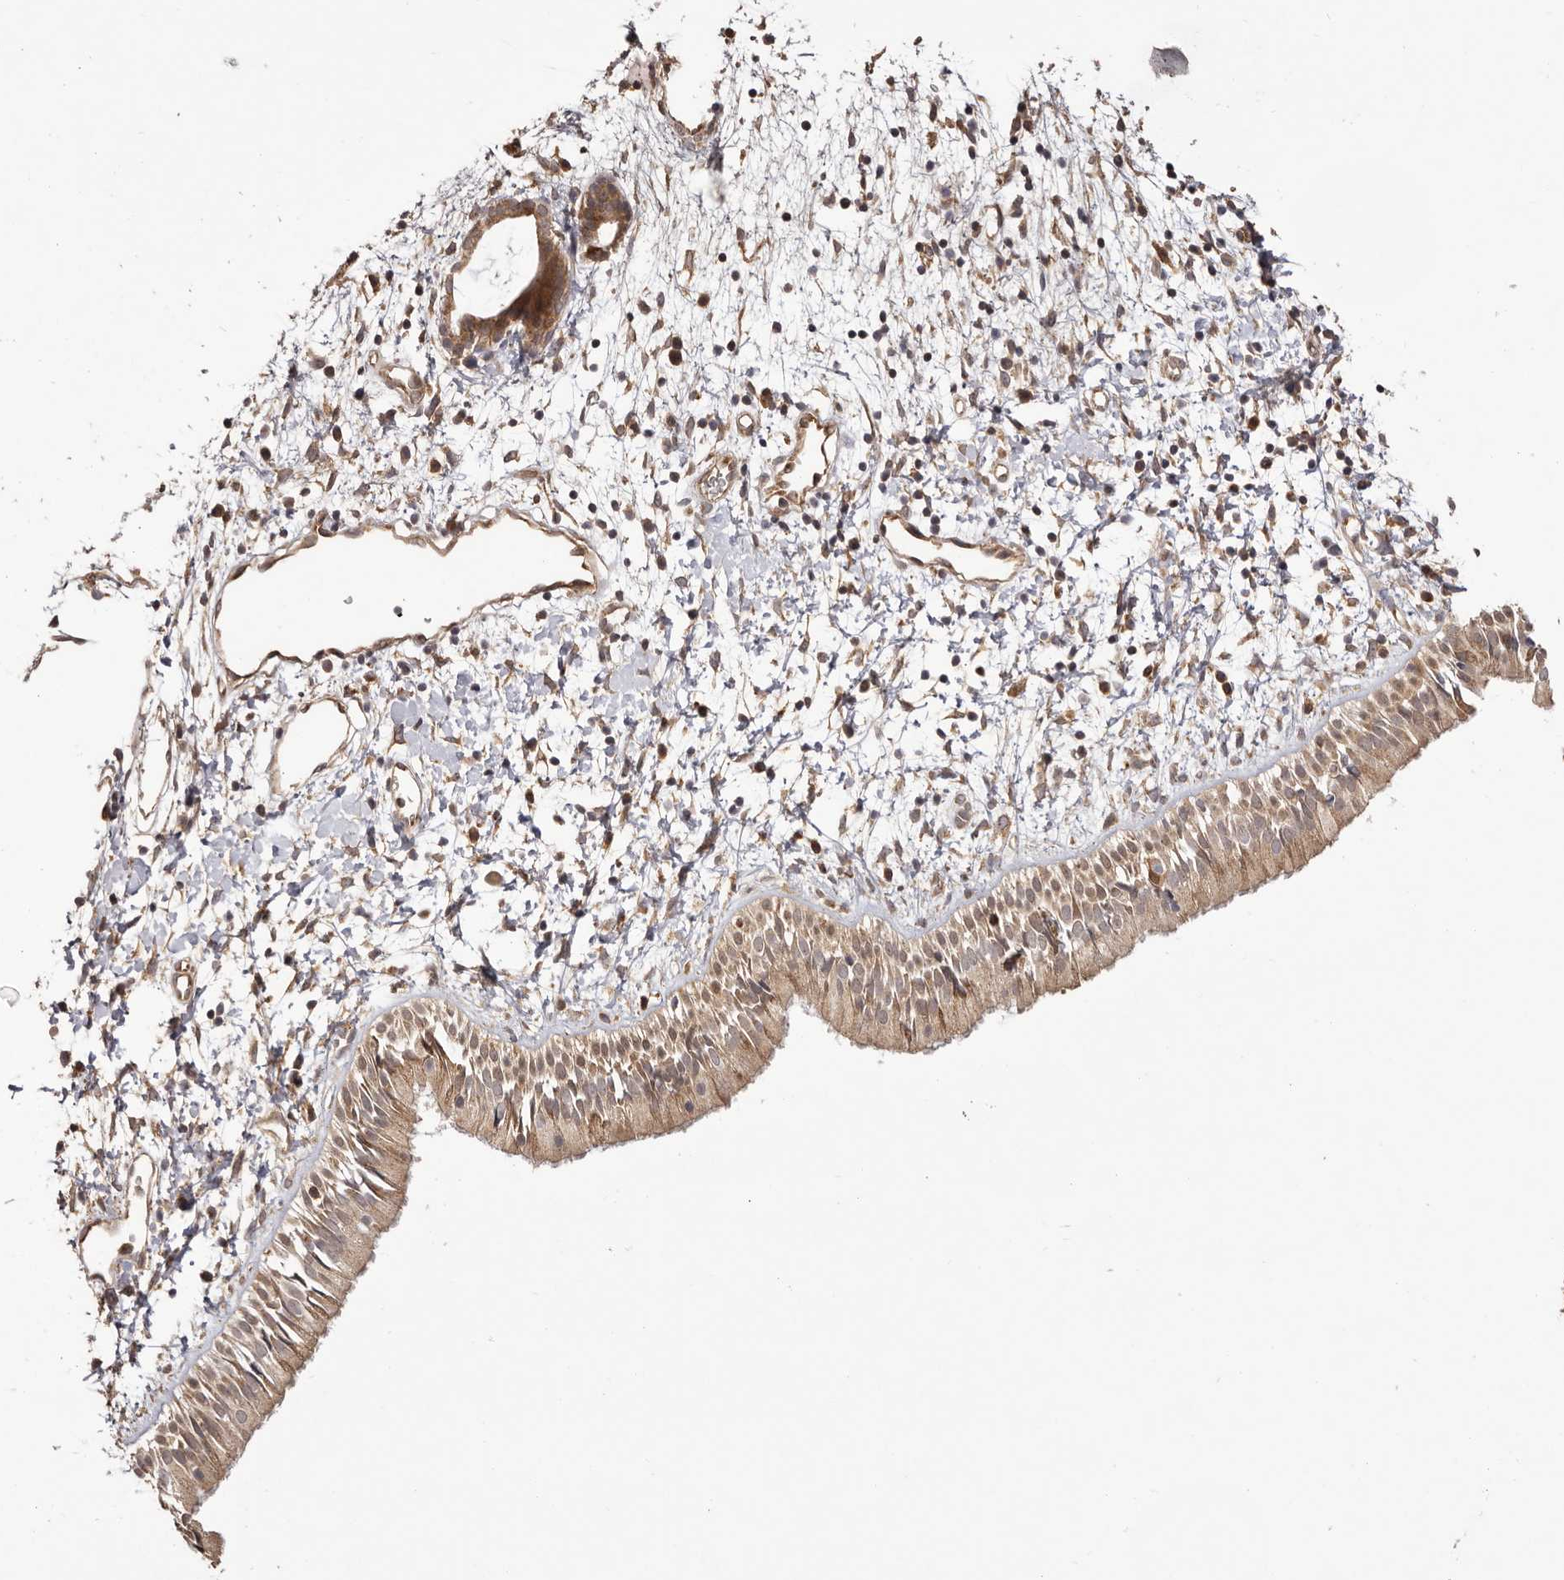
{"staining": {"intensity": "moderate", "quantity": ">75%", "location": "cytoplasmic/membranous"}, "tissue": "nasopharynx", "cell_type": "Respiratory epithelial cells", "image_type": "normal", "snomed": [{"axis": "morphology", "description": "Normal tissue, NOS"}, {"axis": "topography", "description": "Nasopharynx"}], "caption": "Protein staining of benign nasopharynx exhibits moderate cytoplasmic/membranous expression in approximately >75% of respiratory epithelial cells.", "gene": "UBR2", "patient": {"sex": "male", "age": 22}}